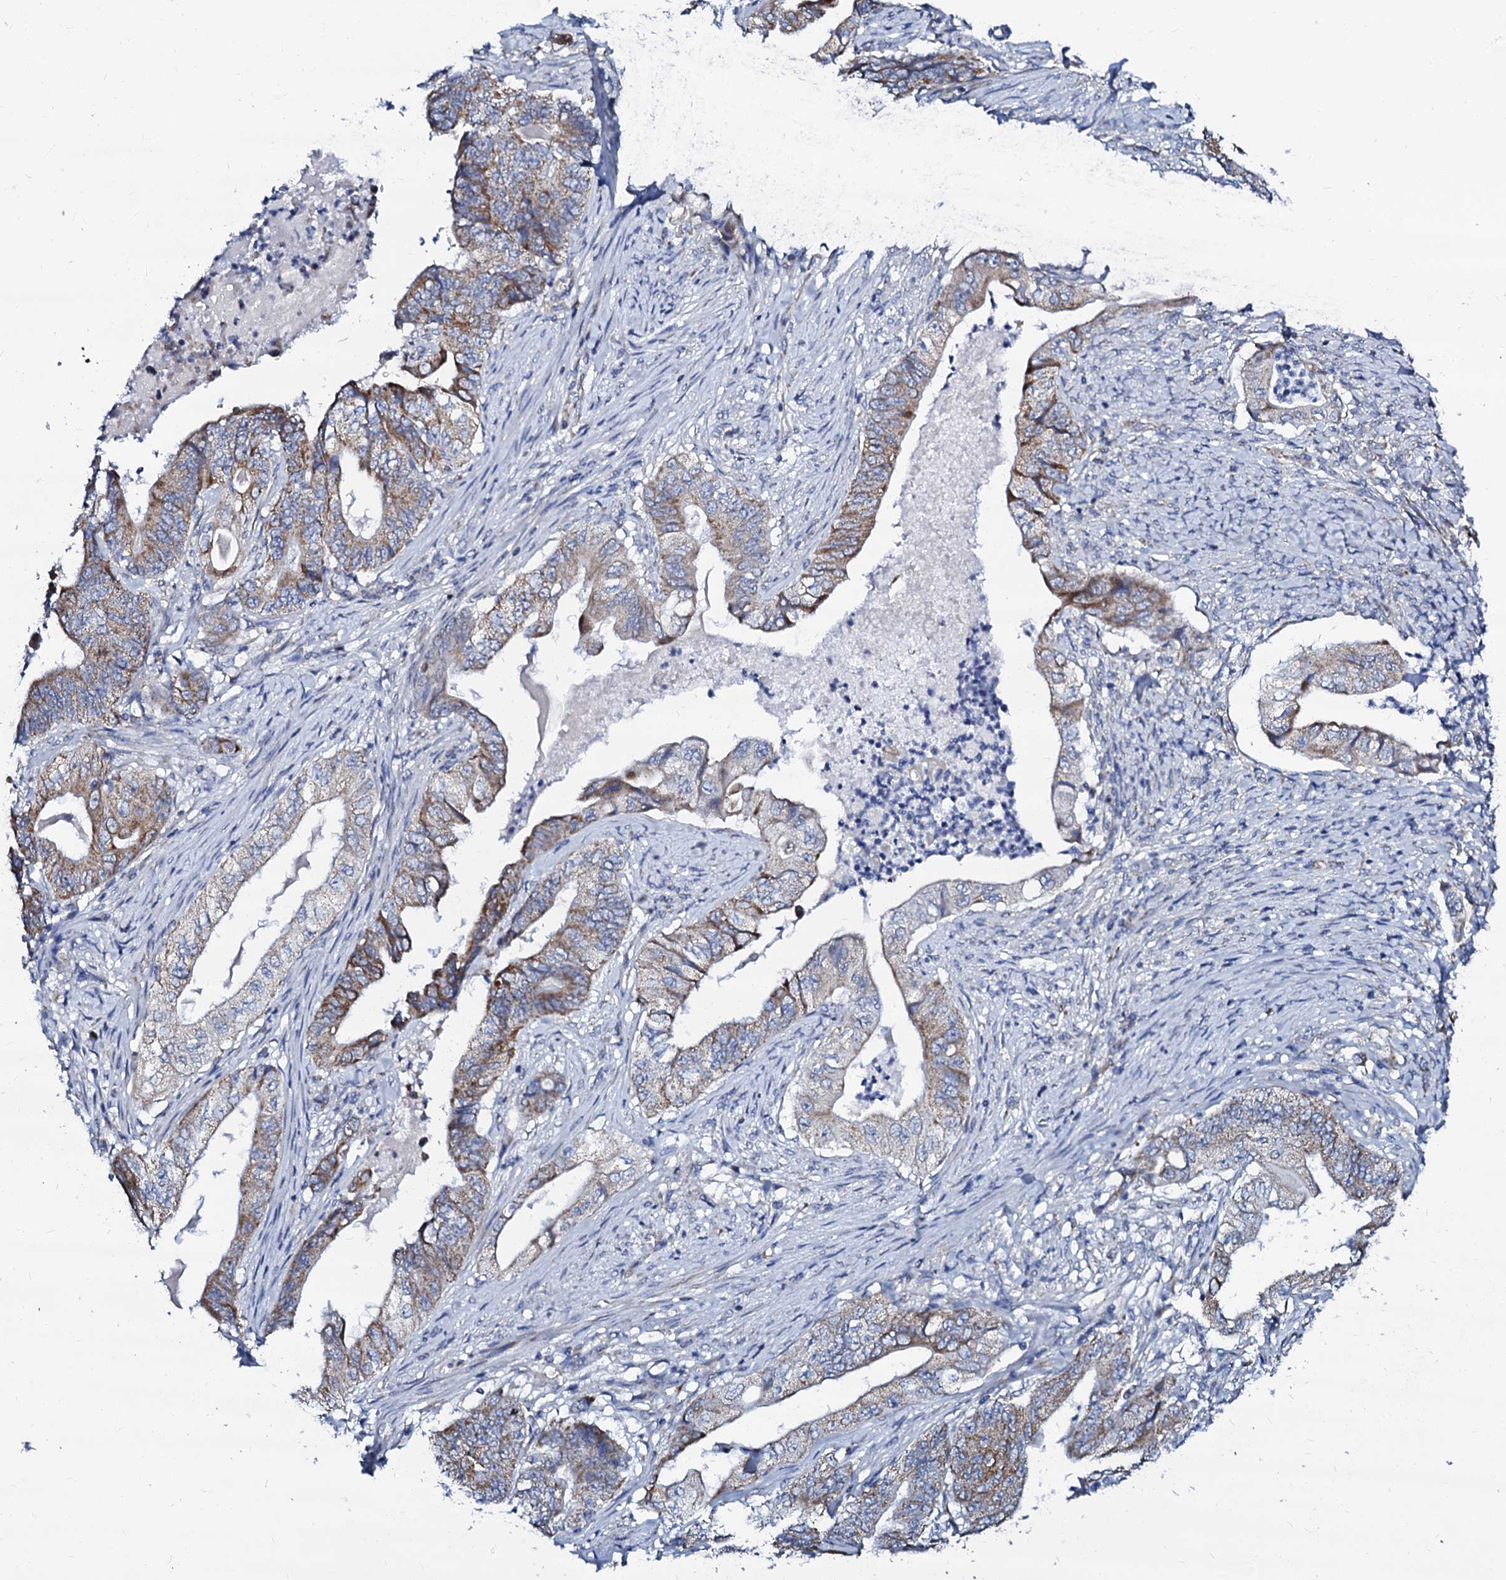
{"staining": {"intensity": "moderate", "quantity": ">75%", "location": "cytoplasmic/membranous"}, "tissue": "stomach cancer", "cell_type": "Tumor cells", "image_type": "cancer", "snomed": [{"axis": "morphology", "description": "Adenocarcinoma, NOS"}, {"axis": "topography", "description": "Stomach"}], "caption": "A brown stain labels moderate cytoplasmic/membranous positivity of a protein in stomach cancer tumor cells.", "gene": "SLC37A4", "patient": {"sex": "female", "age": 73}}